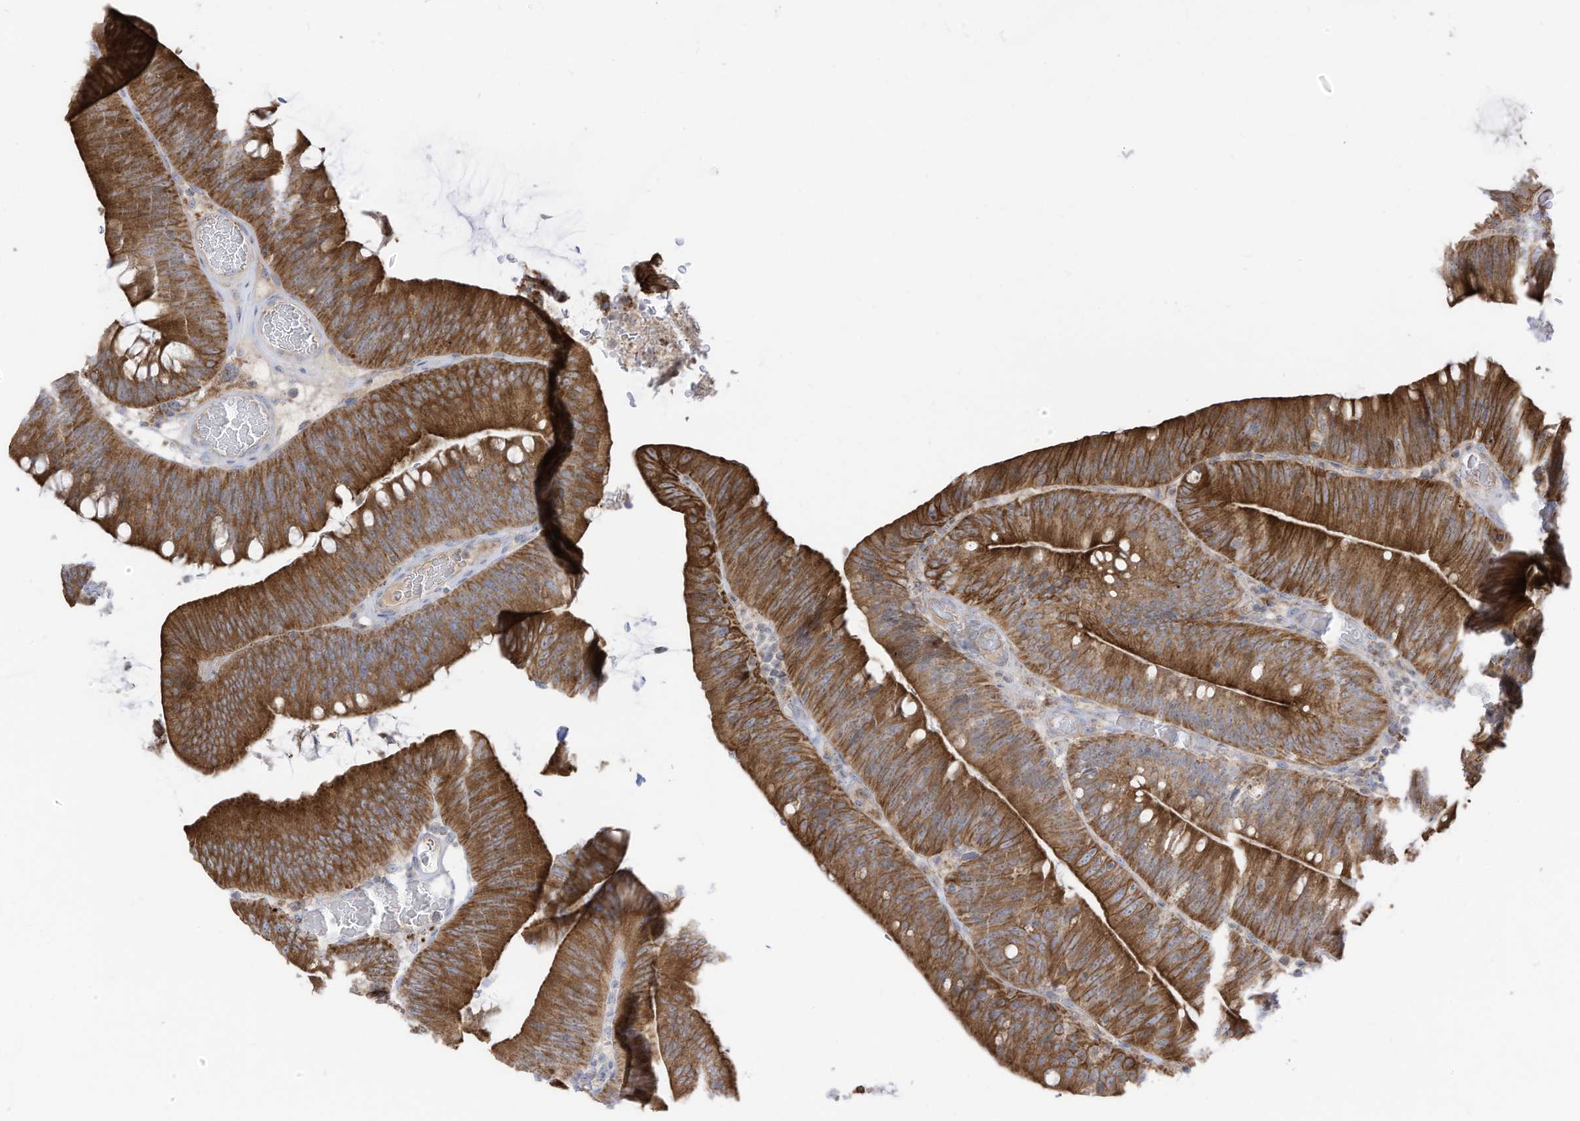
{"staining": {"intensity": "strong", "quantity": ">75%", "location": "cytoplasmic/membranous"}, "tissue": "colorectal cancer", "cell_type": "Tumor cells", "image_type": "cancer", "snomed": [{"axis": "morphology", "description": "Normal tissue, NOS"}, {"axis": "topography", "description": "Colon"}], "caption": "Immunohistochemical staining of colorectal cancer displays strong cytoplasmic/membranous protein positivity in about >75% of tumor cells.", "gene": "CGAS", "patient": {"sex": "female", "age": 82}}